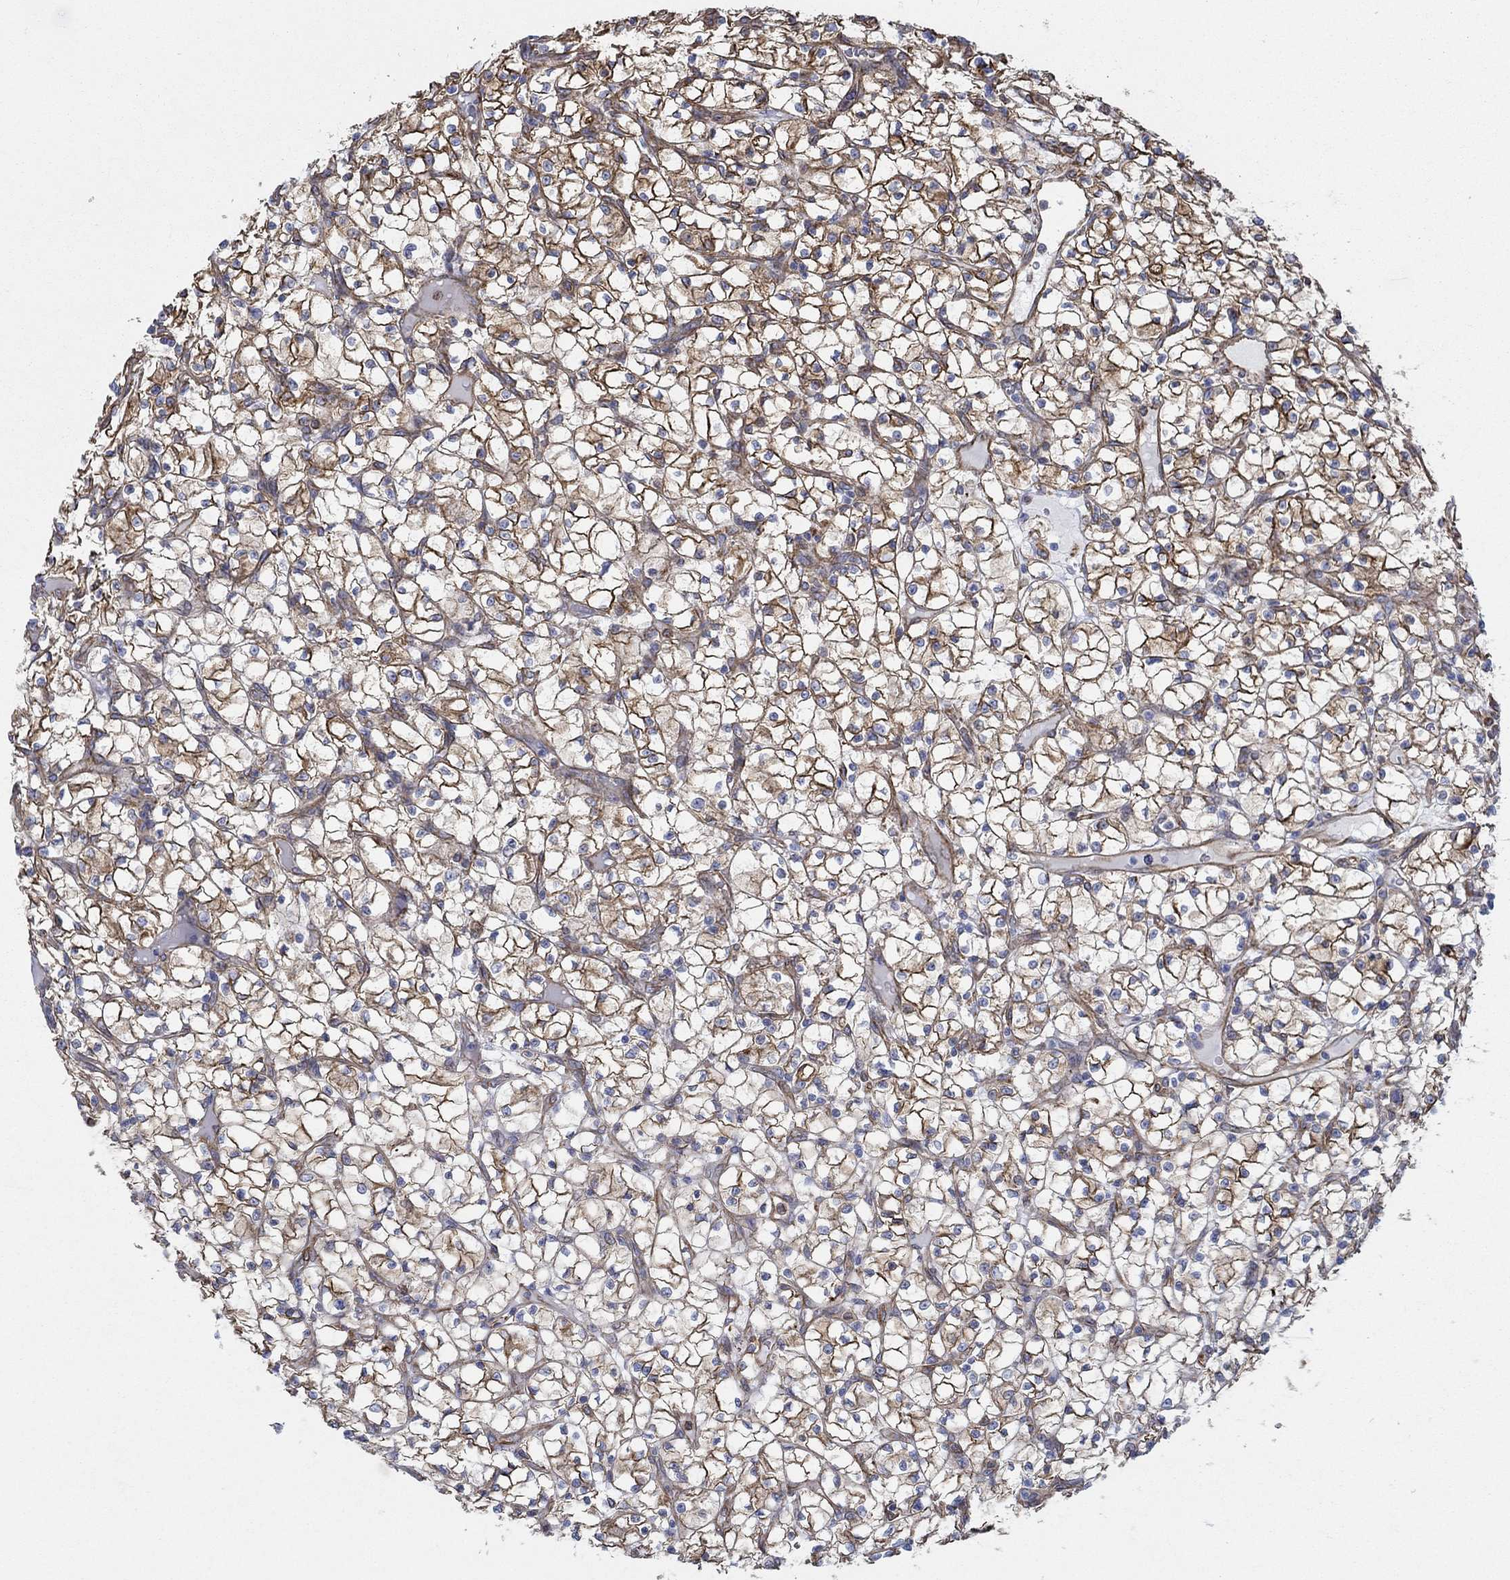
{"staining": {"intensity": "strong", "quantity": "<25%", "location": "cytoplasmic/membranous"}, "tissue": "renal cancer", "cell_type": "Tumor cells", "image_type": "cancer", "snomed": [{"axis": "morphology", "description": "Adenocarcinoma, NOS"}, {"axis": "topography", "description": "Kidney"}], "caption": "This histopathology image exhibits adenocarcinoma (renal) stained with IHC to label a protein in brown. The cytoplasmic/membranous of tumor cells show strong positivity for the protein. Nuclei are counter-stained blue.", "gene": "STC2", "patient": {"sex": "female", "age": 64}}